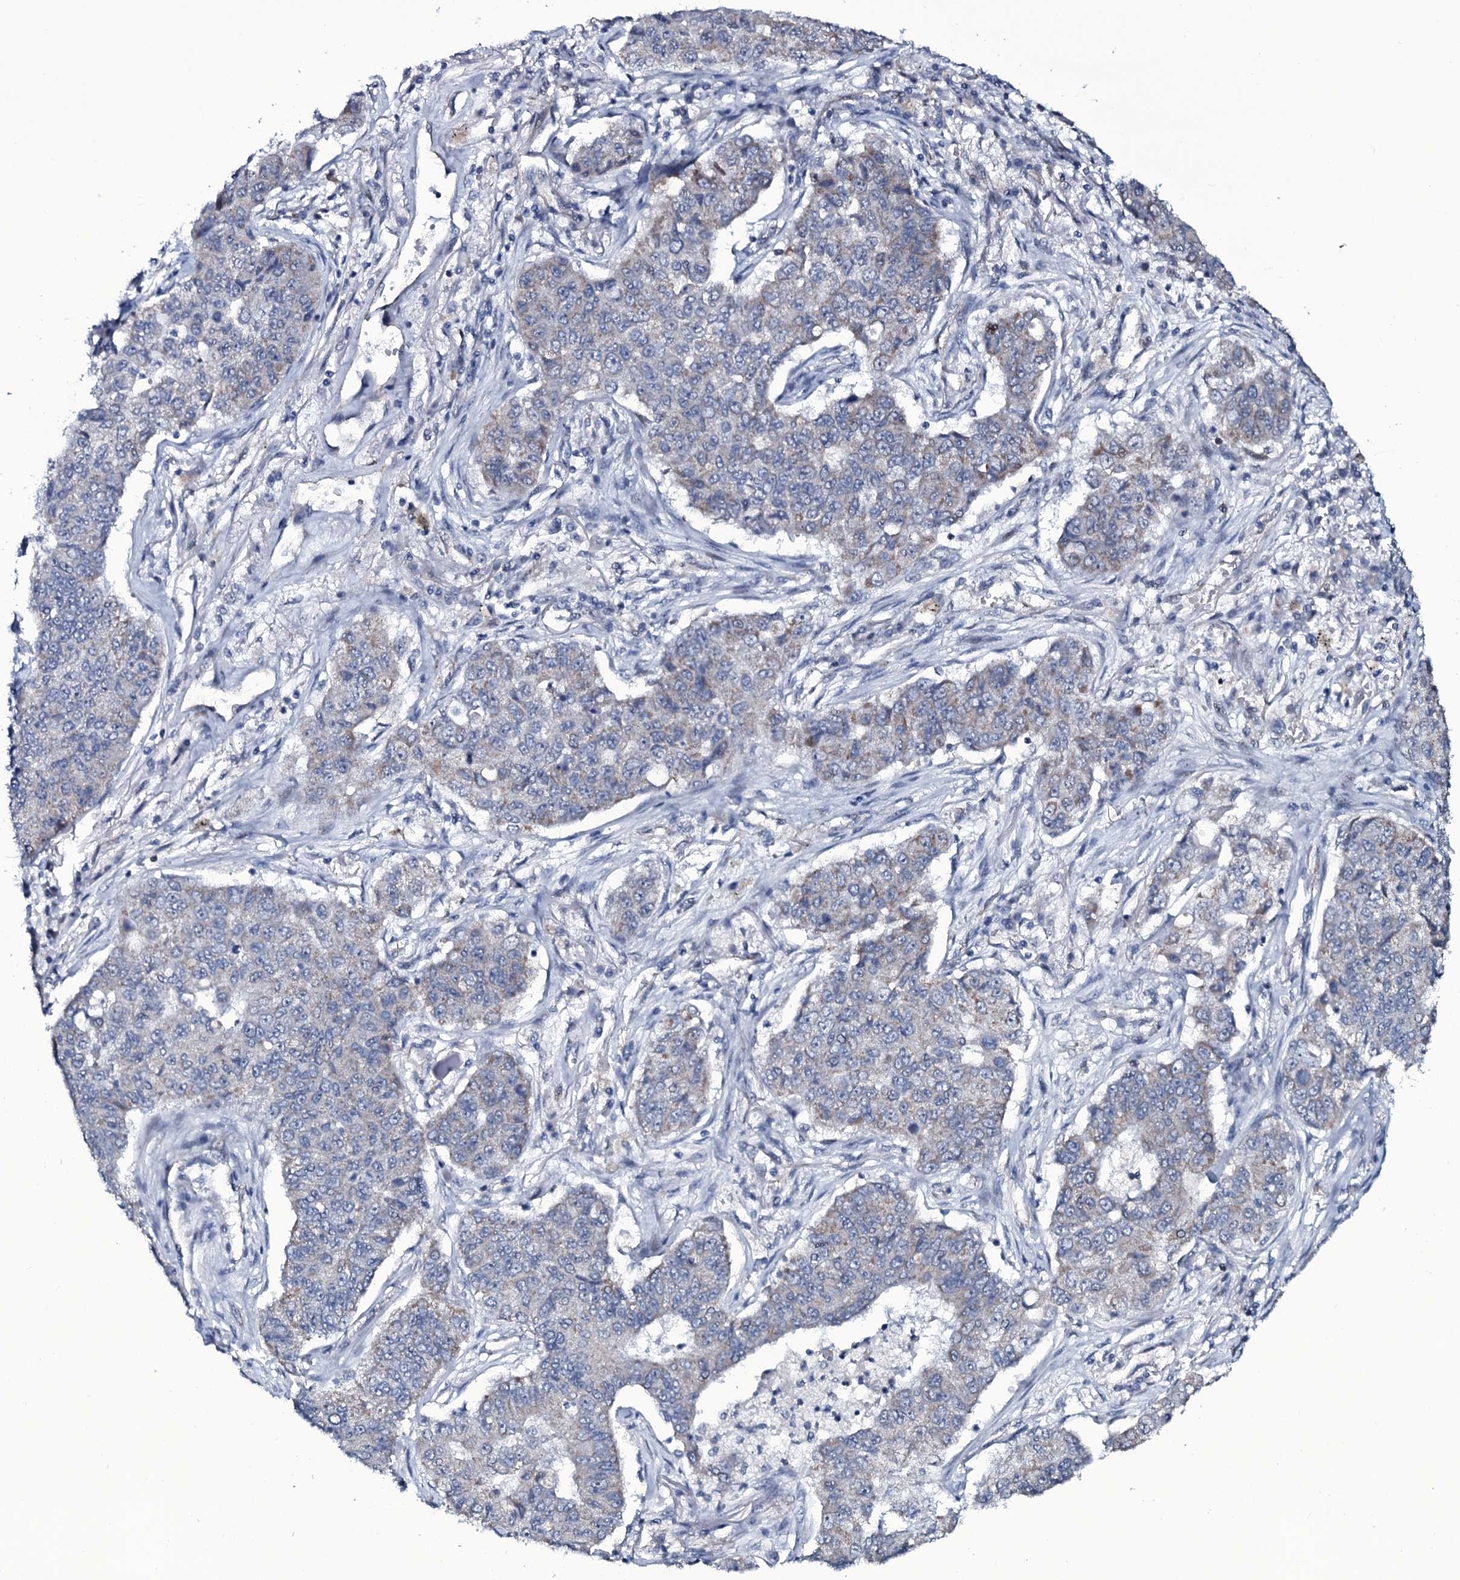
{"staining": {"intensity": "negative", "quantity": "none", "location": "none"}, "tissue": "lung cancer", "cell_type": "Tumor cells", "image_type": "cancer", "snomed": [{"axis": "morphology", "description": "Squamous cell carcinoma, NOS"}, {"axis": "topography", "description": "Lung"}], "caption": "Immunohistochemistry photomicrograph of neoplastic tissue: lung squamous cell carcinoma stained with DAB (3,3'-diaminobenzidine) shows no significant protein expression in tumor cells.", "gene": "WIPF3", "patient": {"sex": "male", "age": 74}}